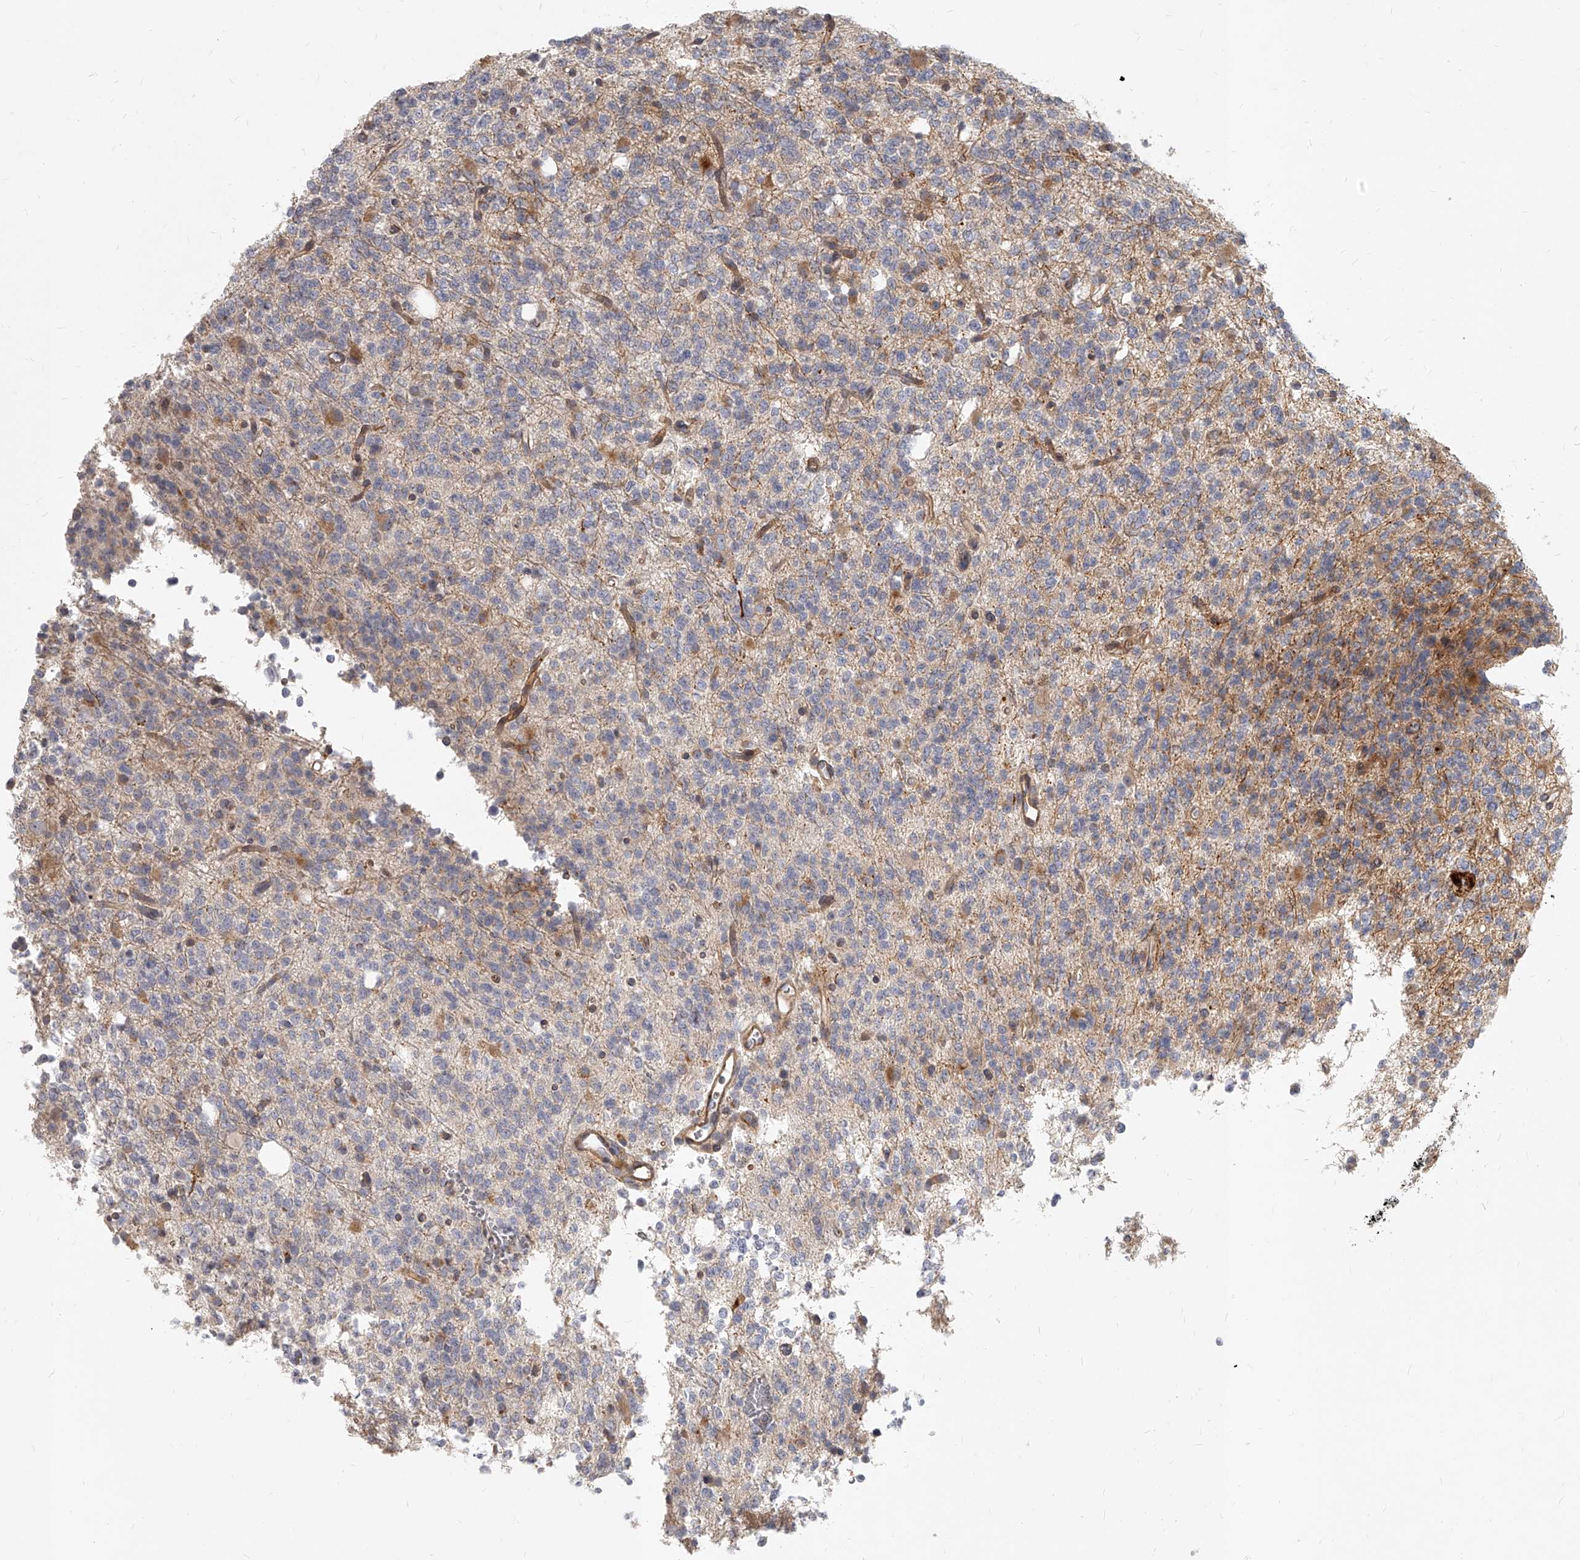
{"staining": {"intensity": "negative", "quantity": "none", "location": "none"}, "tissue": "glioma", "cell_type": "Tumor cells", "image_type": "cancer", "snomed": [{"axis": "morphology", "description": "Glioma, malignant, High grade"}, {"axis": "topography", "description": "Brain"}], "caption": "High magnification brightfield microscopy of malignant high-grade glioma stained with DAB (3,3'-diaminobenzidine) (brown) and counterstained with hematoxylin (blue): tumor cells show no significant staining.", "gene": "SLC37A1", "patient": {"sex": "female", "age": 62}}